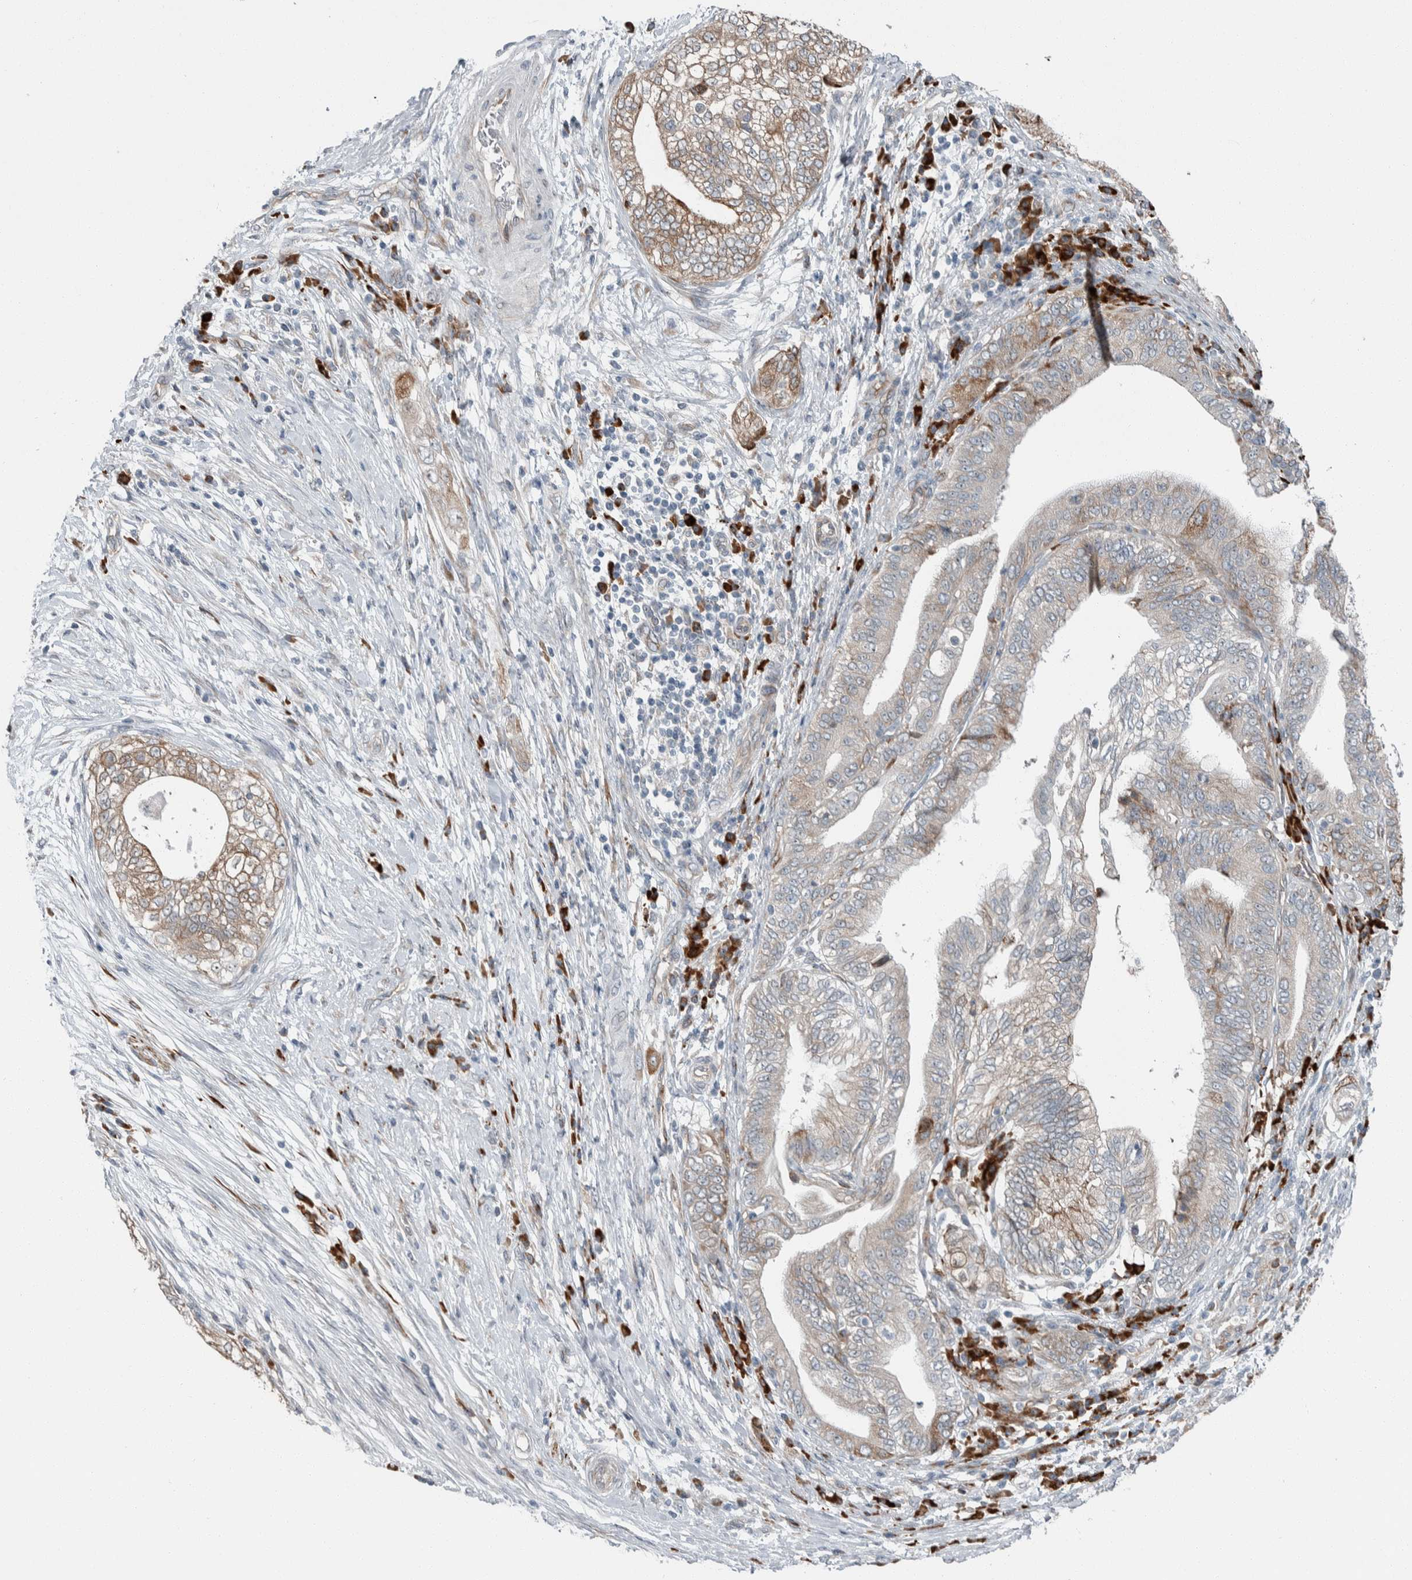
{"staining": {"intensity": "weak", "quantity": ">75%", "location": "cytoplasmic/membranous"}, "tissue": "pancreatic cancer", "cell_type": "Tumor cells", "image_type": "cancer", "snomed": [{"axis": "morphology", "description": "Adenocarcinoma, NOS"}, {"axis": "topography", "description": "Pancreas"}], "caption": "Immunohistochemical staining of human pancreatic adenocarcinoma shows low levels of weak cytoplasmic/membranous positivity in approximately >75% of tumor cells.", "gene": "USP25", "patient": {"sex": "male", "age": 72}}